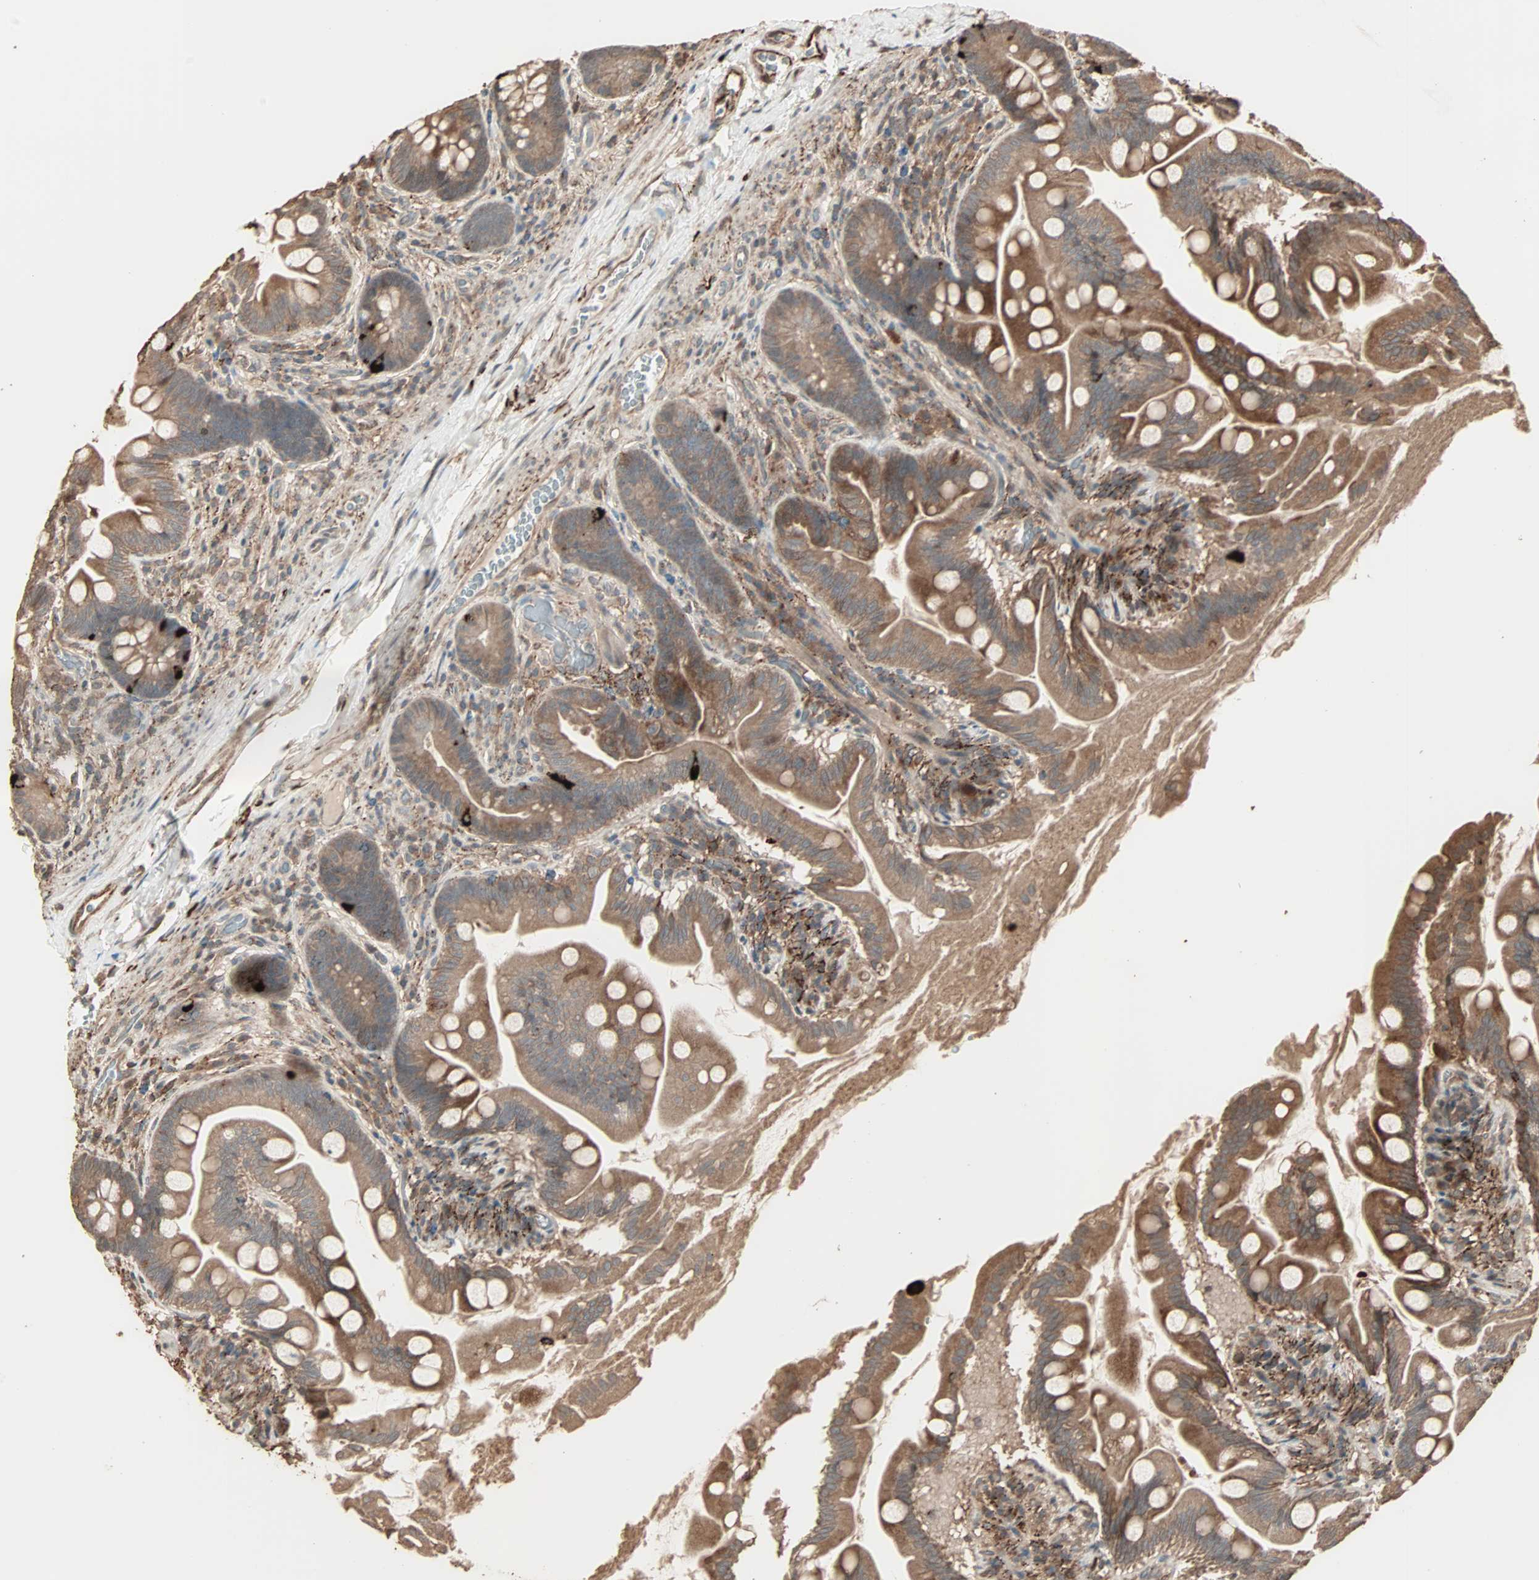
{"staining": {"intensity": "strong", "quantity": ">75%", "location": "cytoplasmic/membranous"}, "tissue": "small intestine", "cell_type": "Glandular cells", "image_type": "normal", "snomed": [{"axis": "morphology", "description": "Normal tissue, NOS"}, {"axis": "topography", "description": "Small intestine"}], "caption": "Immunohistochemistry (IHC) histopathology image of unremarkable small intestine: small intestine stained using immunohistochemistry (IHC) shows high levels of strong protein expression localized specifically in the cytoplasmic/membranous of glandular cells, appearing as a cytoplasmic/membranous brown color.", "gene": "CALCRL", "patient": {"sex": "female", "age": 56}}